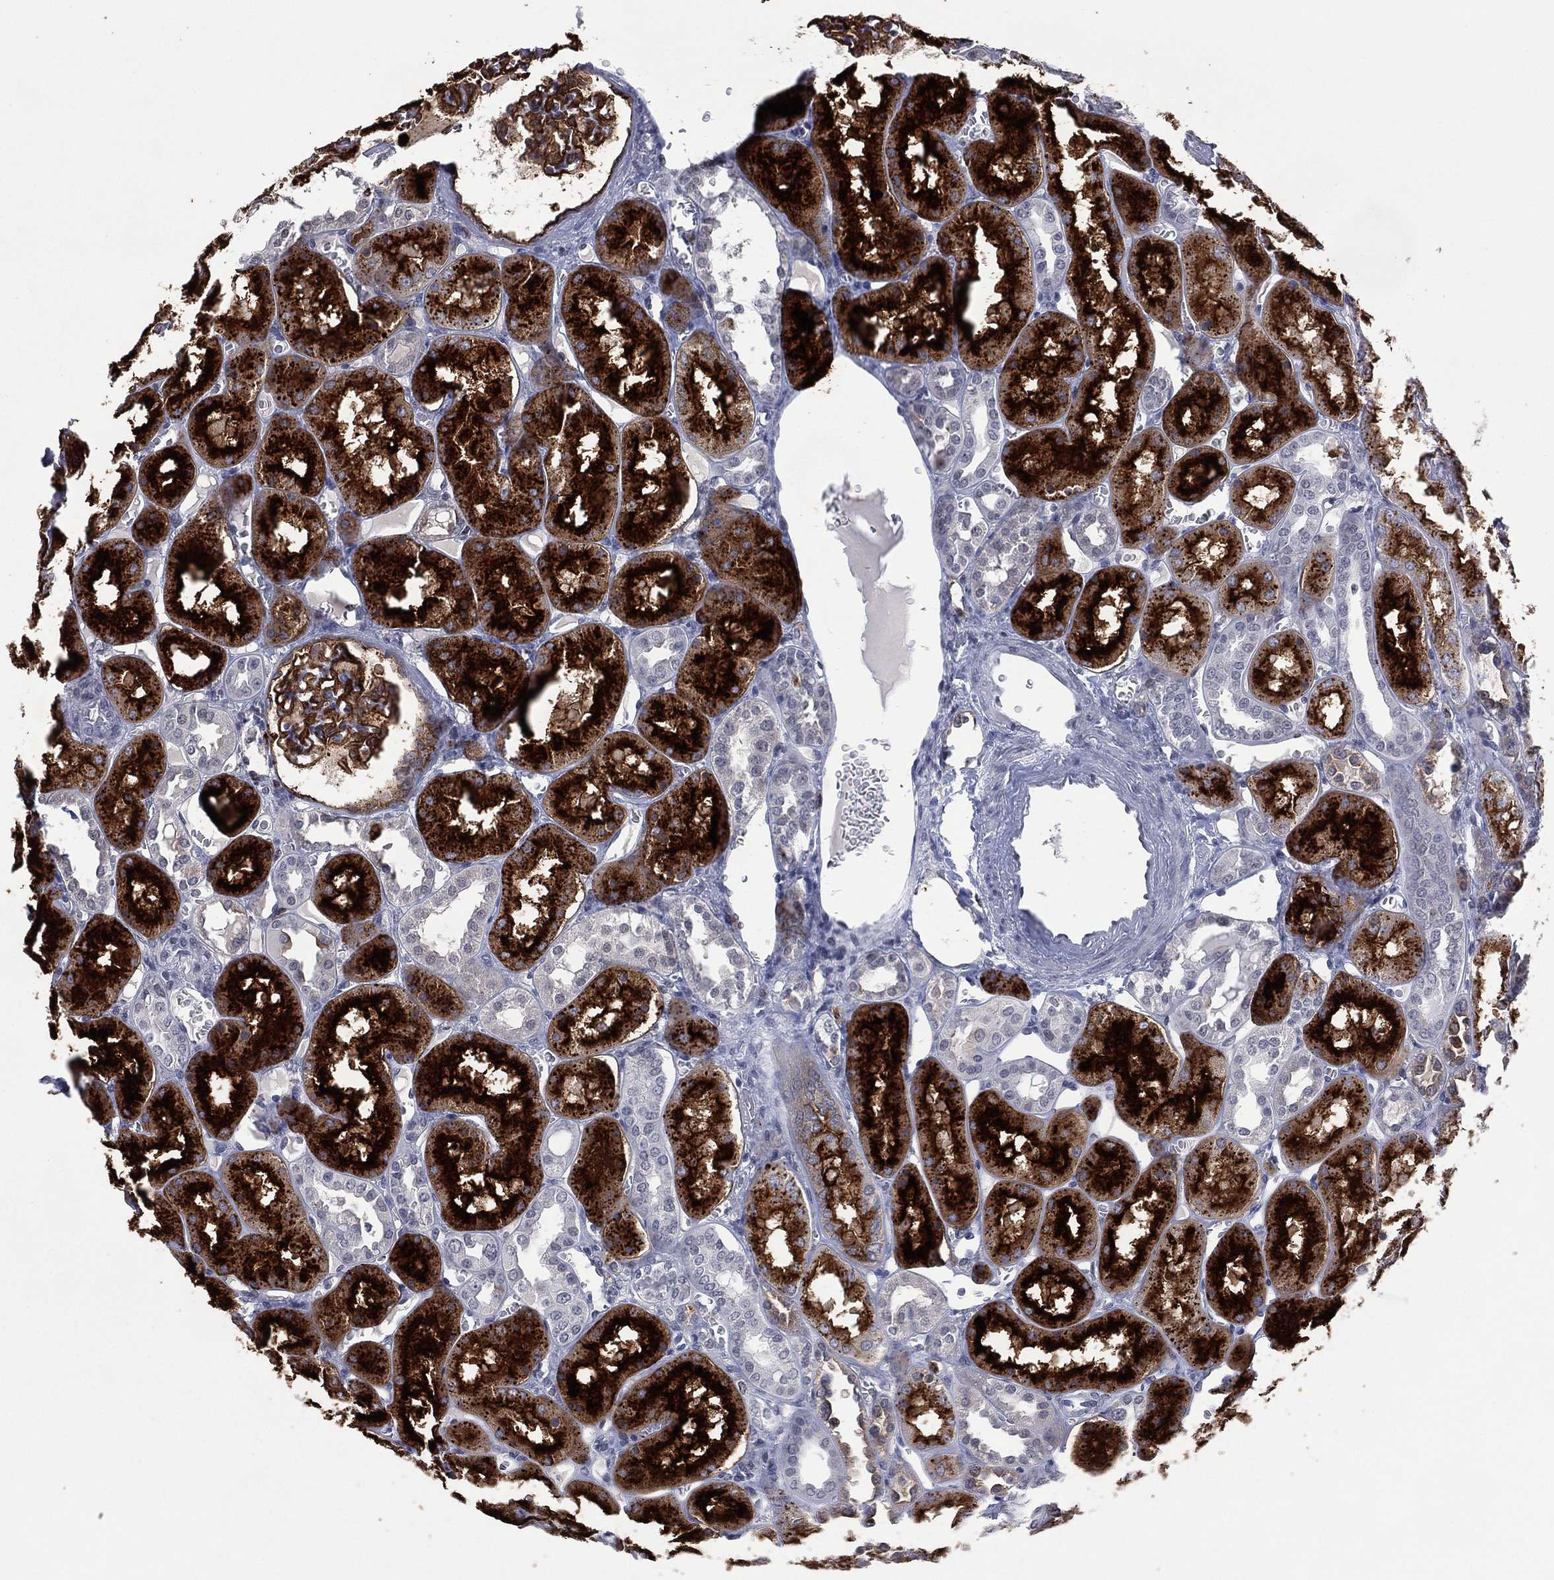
{"staining": {"intensity": "strong", "quantity": "25%-75%", "location": "cytoplasmic/membranous"}, "tissue": "kidney", "cell_type": "Cells in glomeruli", "image_type": "normal", "snomed": [{"axis": "morphology", "description": "Normal tissue, NOS"}, {"axis": "topography", "description": "Kidney"}], "caption": "Kidney stained with DAB IHC displays high levels of strong cytoplasmic/membranous expression in about 25%-75% of cells in glomeruli. Immunohistochemistry stains the protein of interest in brown and the nuclei are stained blue.", "gene": "DPP4", "patient": {"sex": "male", "age": 73}}